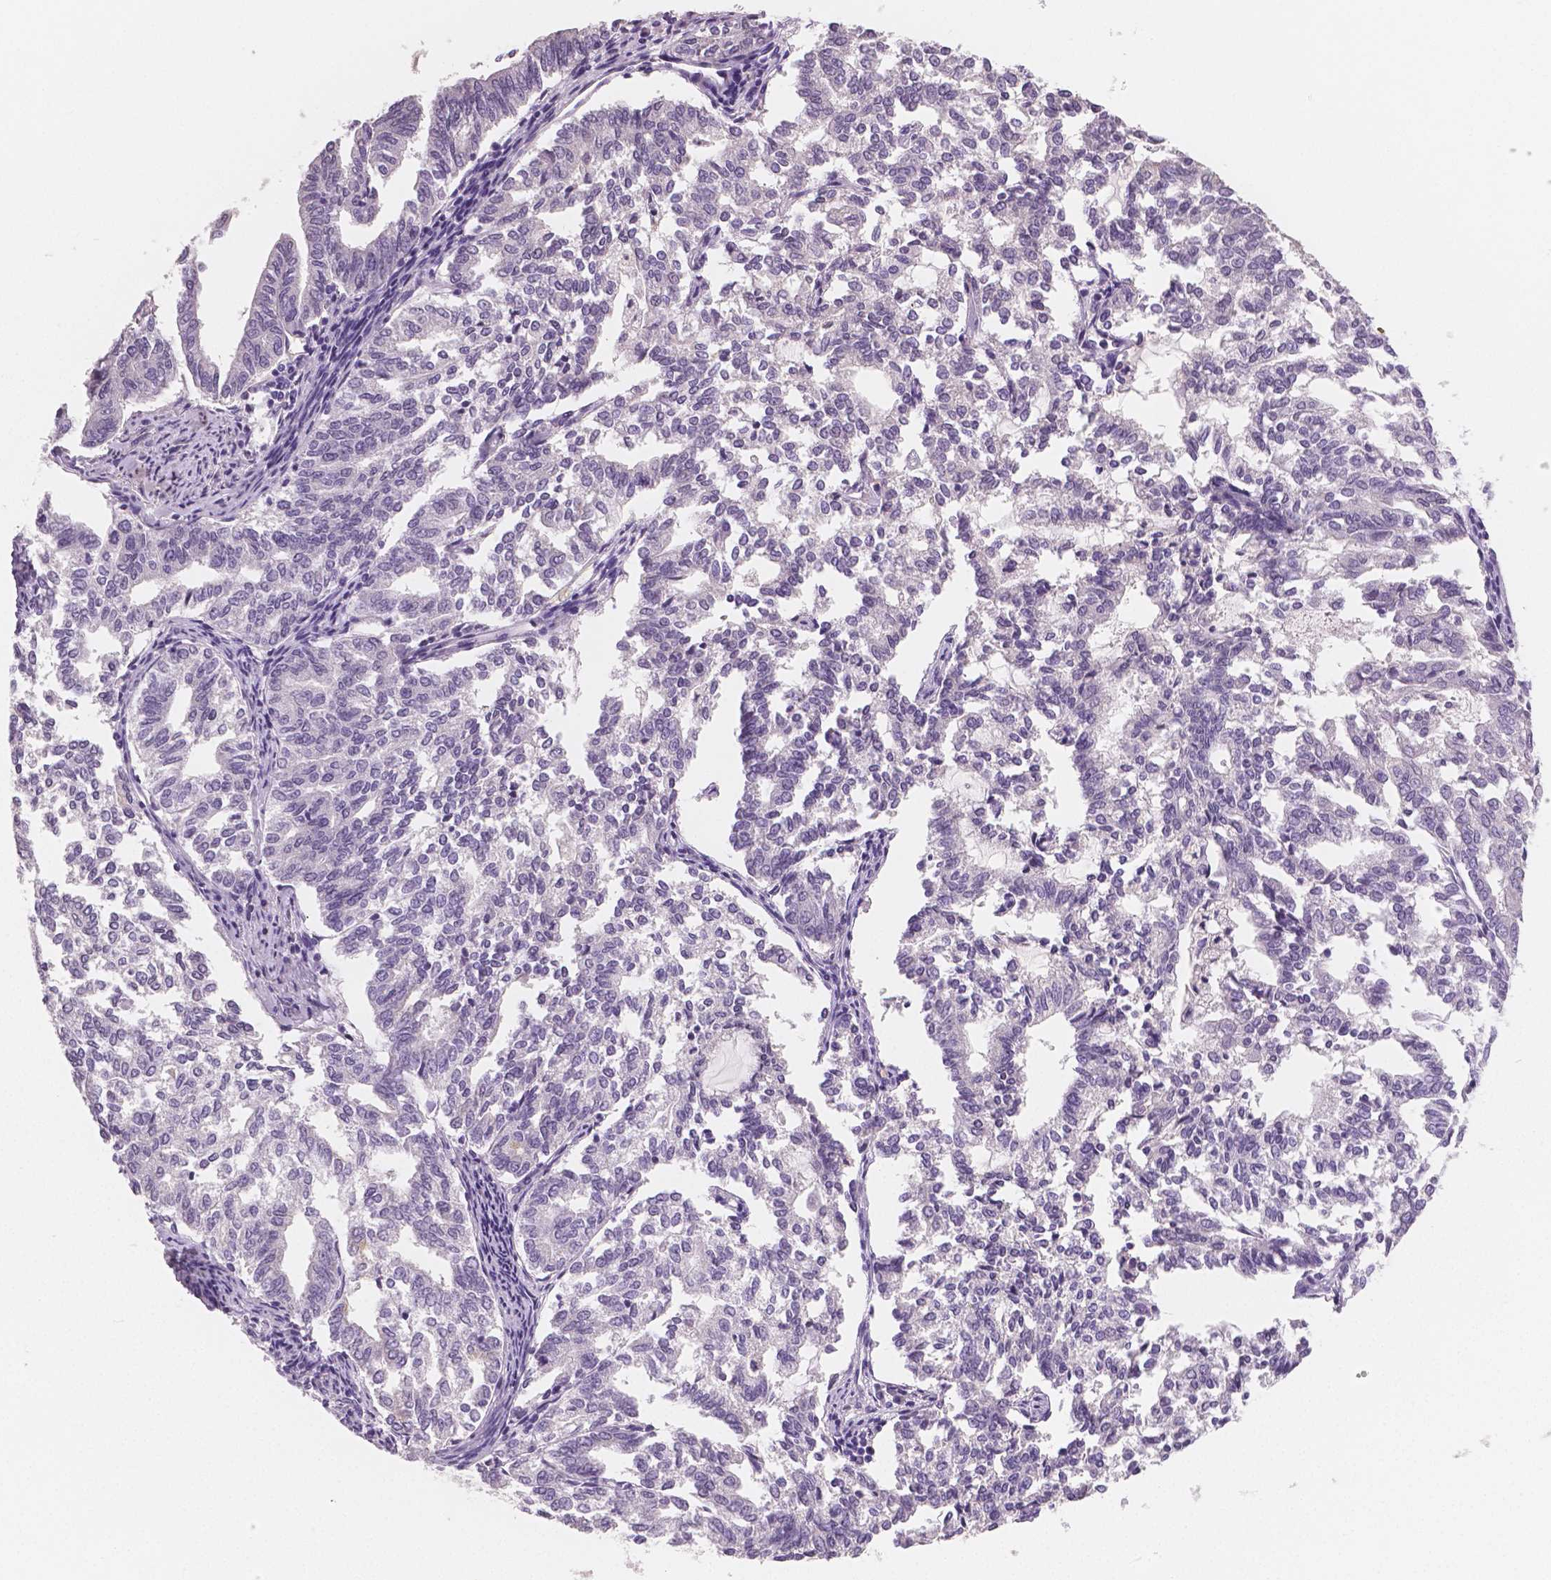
{"staining": {"intensity": "negative", "quantity": "none", "location": "none"}, "tissue": "endometrial cancer", "cell_type": "Tumor cells", "image_type": "cancer", "snomed": [{"axis": "morphology", "description": "Adenocarcinoma, NOS"}, {"axis": "topography", "description": "Endometrium"}], "caption": "A micrograph of human endometrial cancer (adenocarcinoma) is negative for staining in tumor cells. (DAB (3,3'-diaminobenzidine) IHC, high magnification).", "gene": "TSPAN7", "patient": {"sex": "female", "age": 79}}